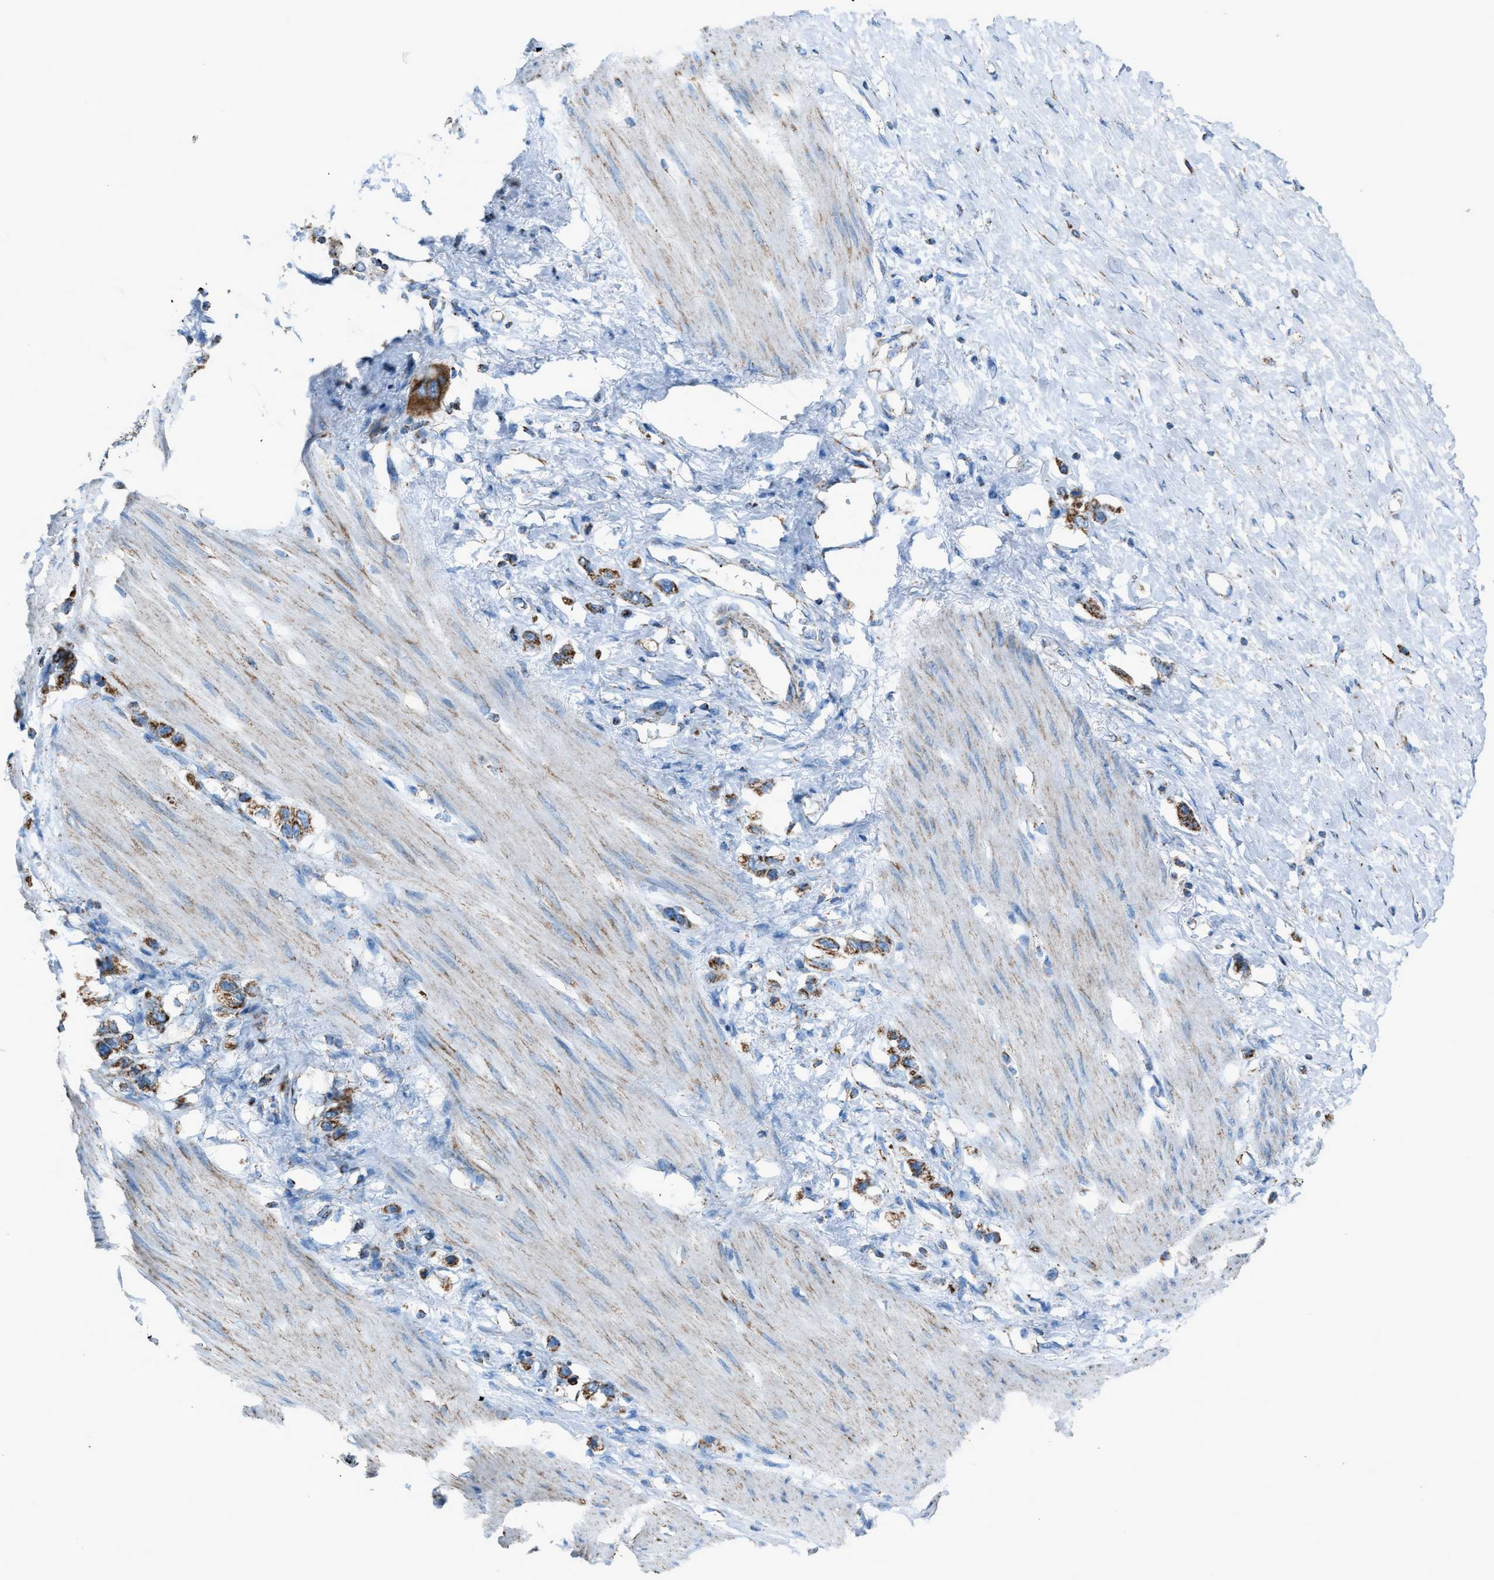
{"staining": {"intensity": "moderate", "quantity": ">75%", "location": "cytoplasmic/membranous"}, "tissue": "stomach cancer", "cell_type": "Tumor cells", "image_type": "cancer", "snomed": [{"axis": "morphology", "description": "Adenocarcinoma, NOS"}, {"axis": "topography", "description": "Stomach"}], "caption": "Tumor cells display medium levels of moderate cytoplasmic/membranous expression in approximately >75% of cells in human stomach adenocarcinoma.", "gene": "MDH2", "patient": {"sex": "female", "age": 65}}